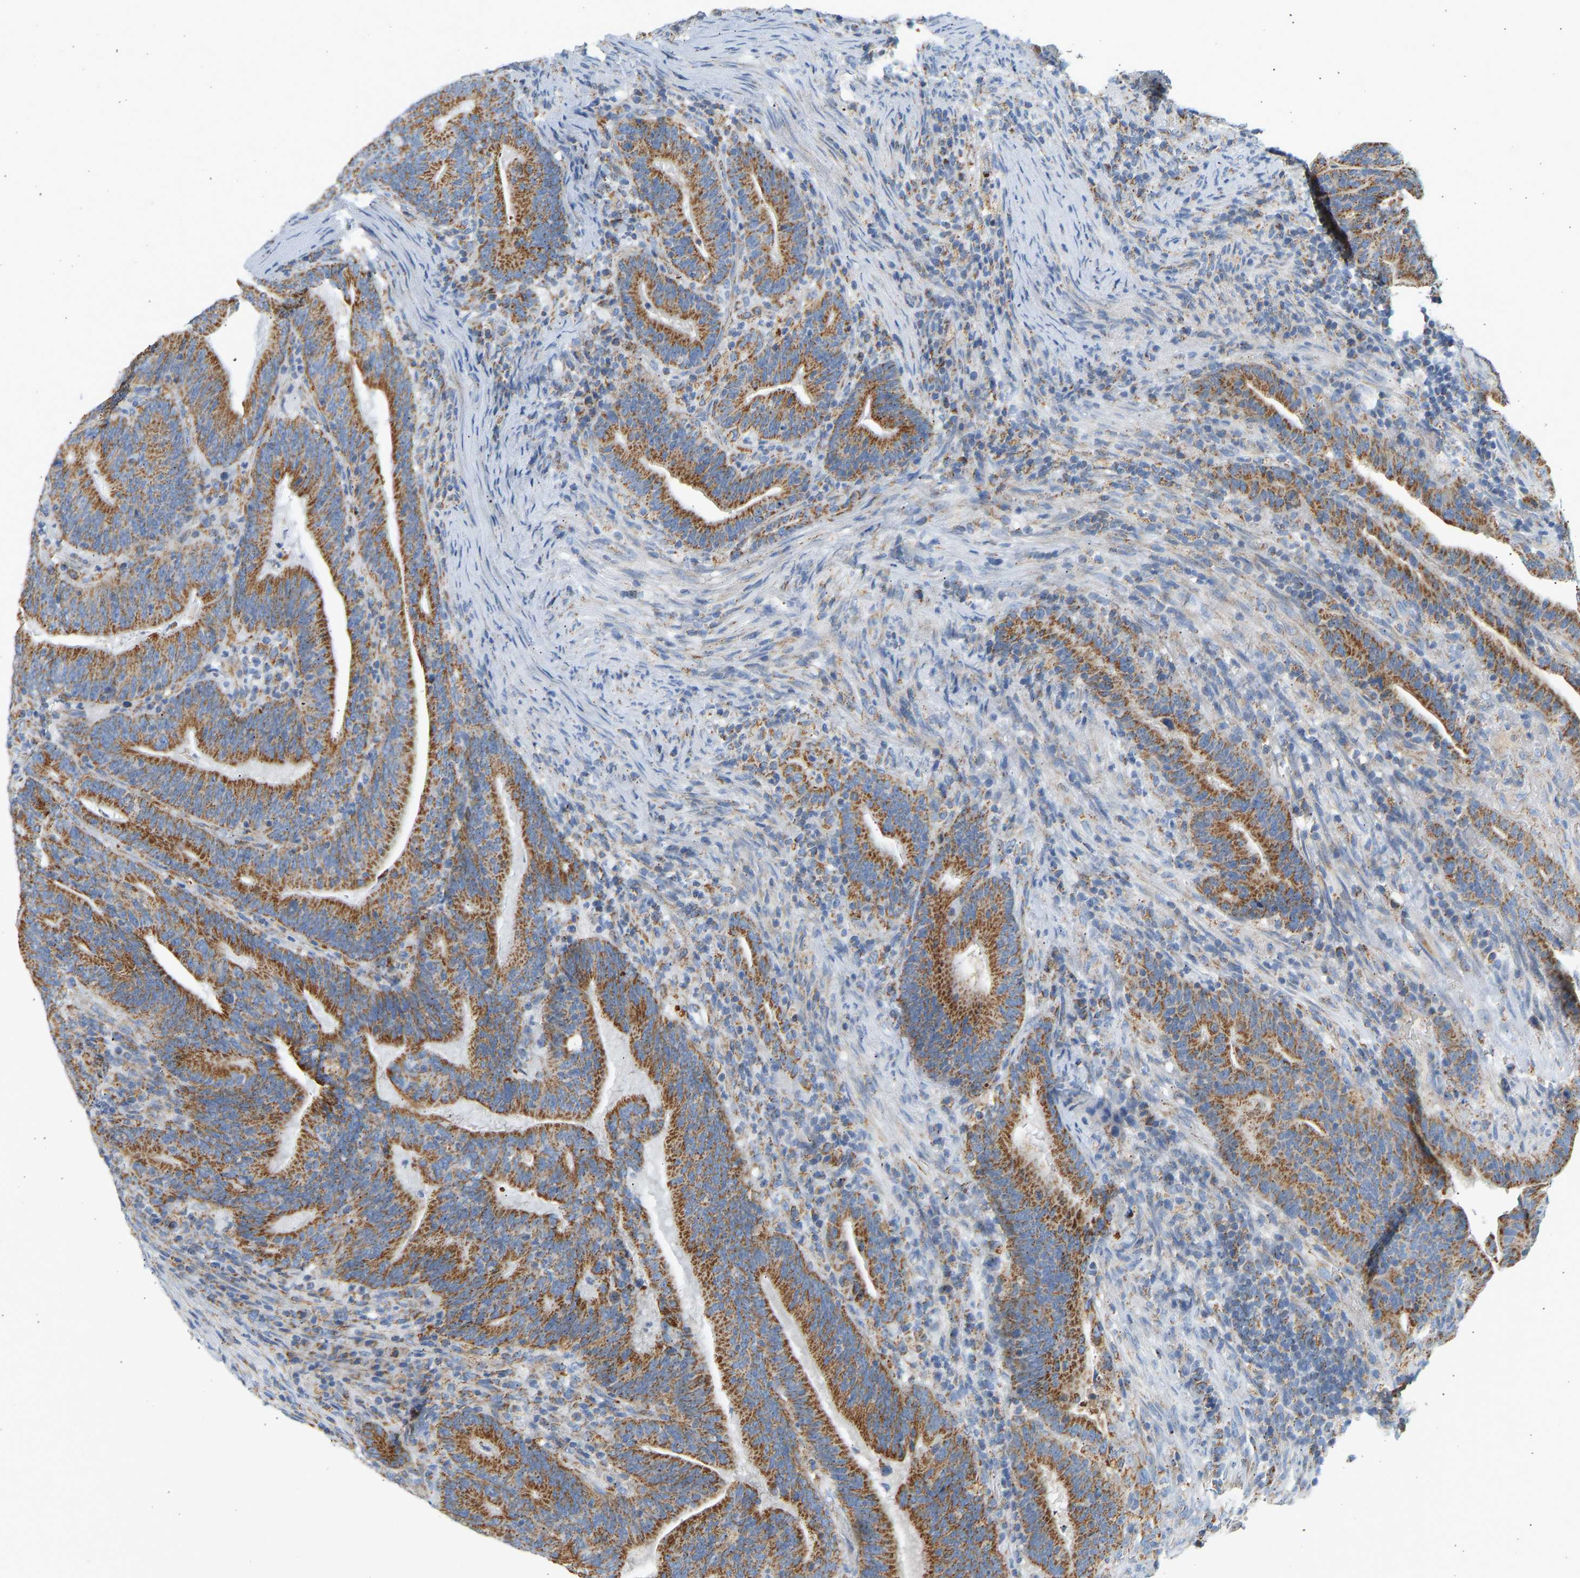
{"staining": {"intensity": "strong", "quantity": ">75%", "location": "cytoplasmic/membranous"}, "tissue": "colorectal cancer", "cell_type": "Tumor cells", "image_type": "cancer", "snomed": [{"axis": "morphology", "description": "Adenocarcinoma, NOS"}, {"axis": "topography", "description": "Colon"}], "caption": "The histopathology image shows immunohistochemical staining of colorectal cancer. There is strong cytoplasmic/membranous positivity is appreciated in approximately >75% of tumor cells. The protein is stained brown, and the nuclei are stained in blue (DAB (3,3'-diaminobenzidine) IHC with brightfield microscopy, high magnification).", "gene": "GRPEL2", "patient": {"sex": "female", "age": 66}}